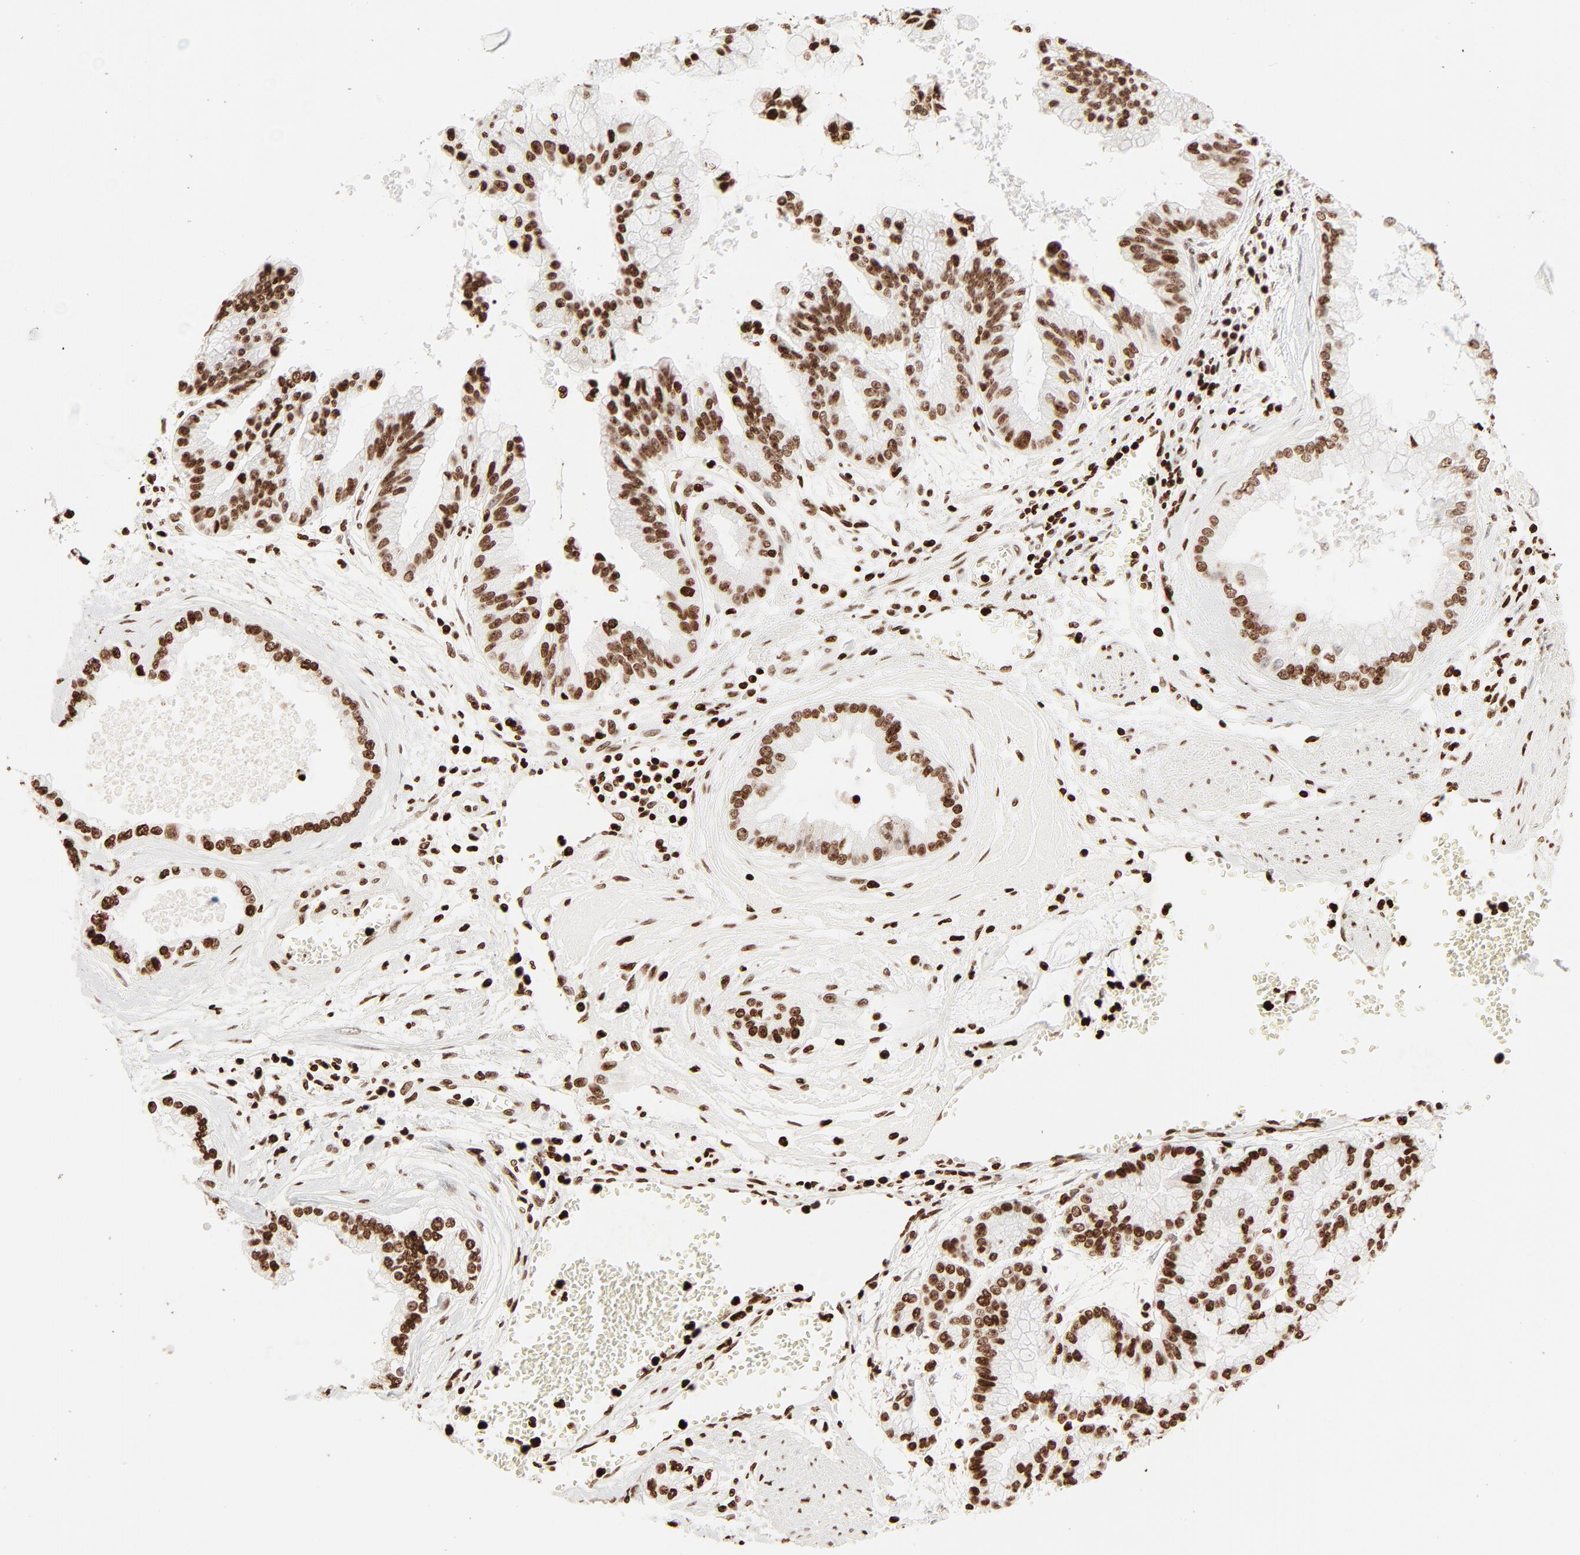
{"staining": {"intensity": "strong", "quantity": ">75%", "location": "nuclear"}, "tissue": "liver cancer", "cell_type": "Tumor cells", "image_type": "cancer", "snomed": [{"axis": "morphology", "description": "Cholangiocarcinoma"}, {"axis": "topography", "description": "Liver"}], "caption": "Liver cancer stained with DAB (3,3'-diaminobenzidine) immunohistochemistry (IHC) displays high levels of strong nuclear expression in about >75% of tumor cells. (brown staining indicates protein expression, while blue staining denotes nuclei).", "gene": "HMGB2", "patient": {"sex": "female", "age": 79}}